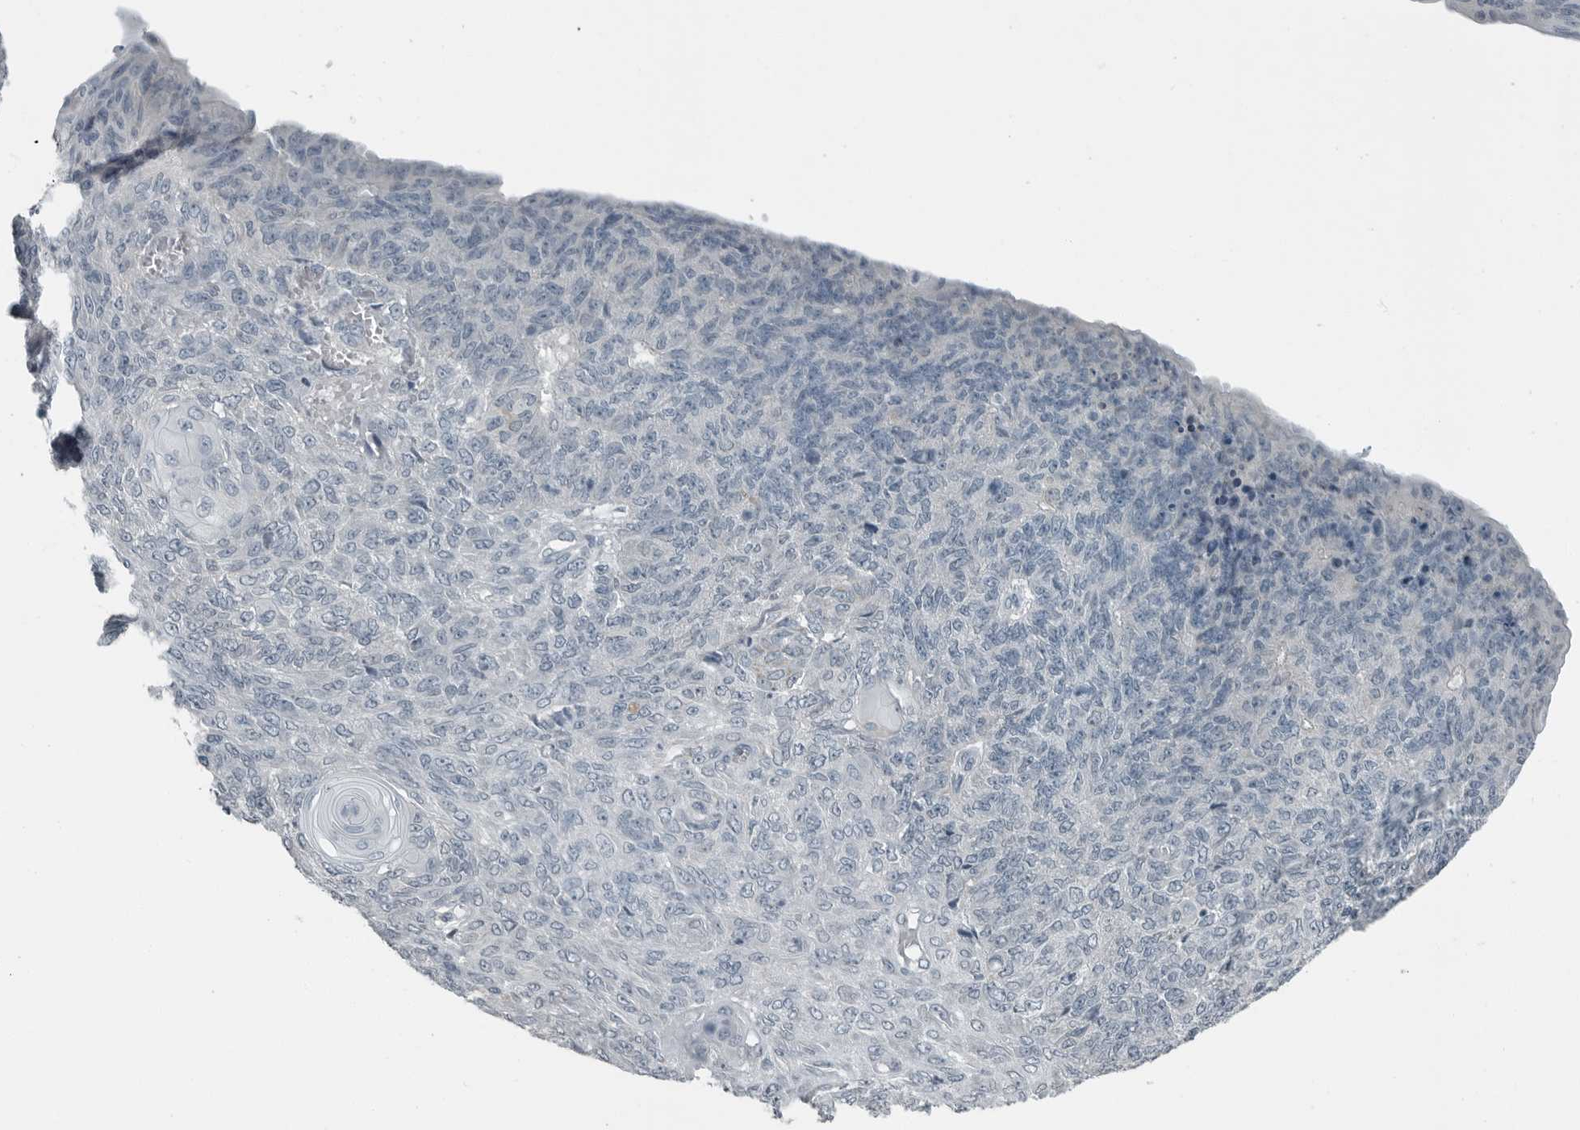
{"staining": {"intensity": "negative", "quantity": "none", "location": "none"}, "tissue": "endometrial cancer", "cell_type": "Tumor cells", "image_type": "cancer", "snomed": [{"axis": "morphology", "description": "Adenocarcinoma, NOS"}, {"axis": "topography", "description": "Endometrium"}], "caption": "This is an IHC micrograph of endometrial adenocarcinoma. There is no positivity in tumor cells.", "gene": "KYAT1", "patient": {"sex": "female", "age": 32}}